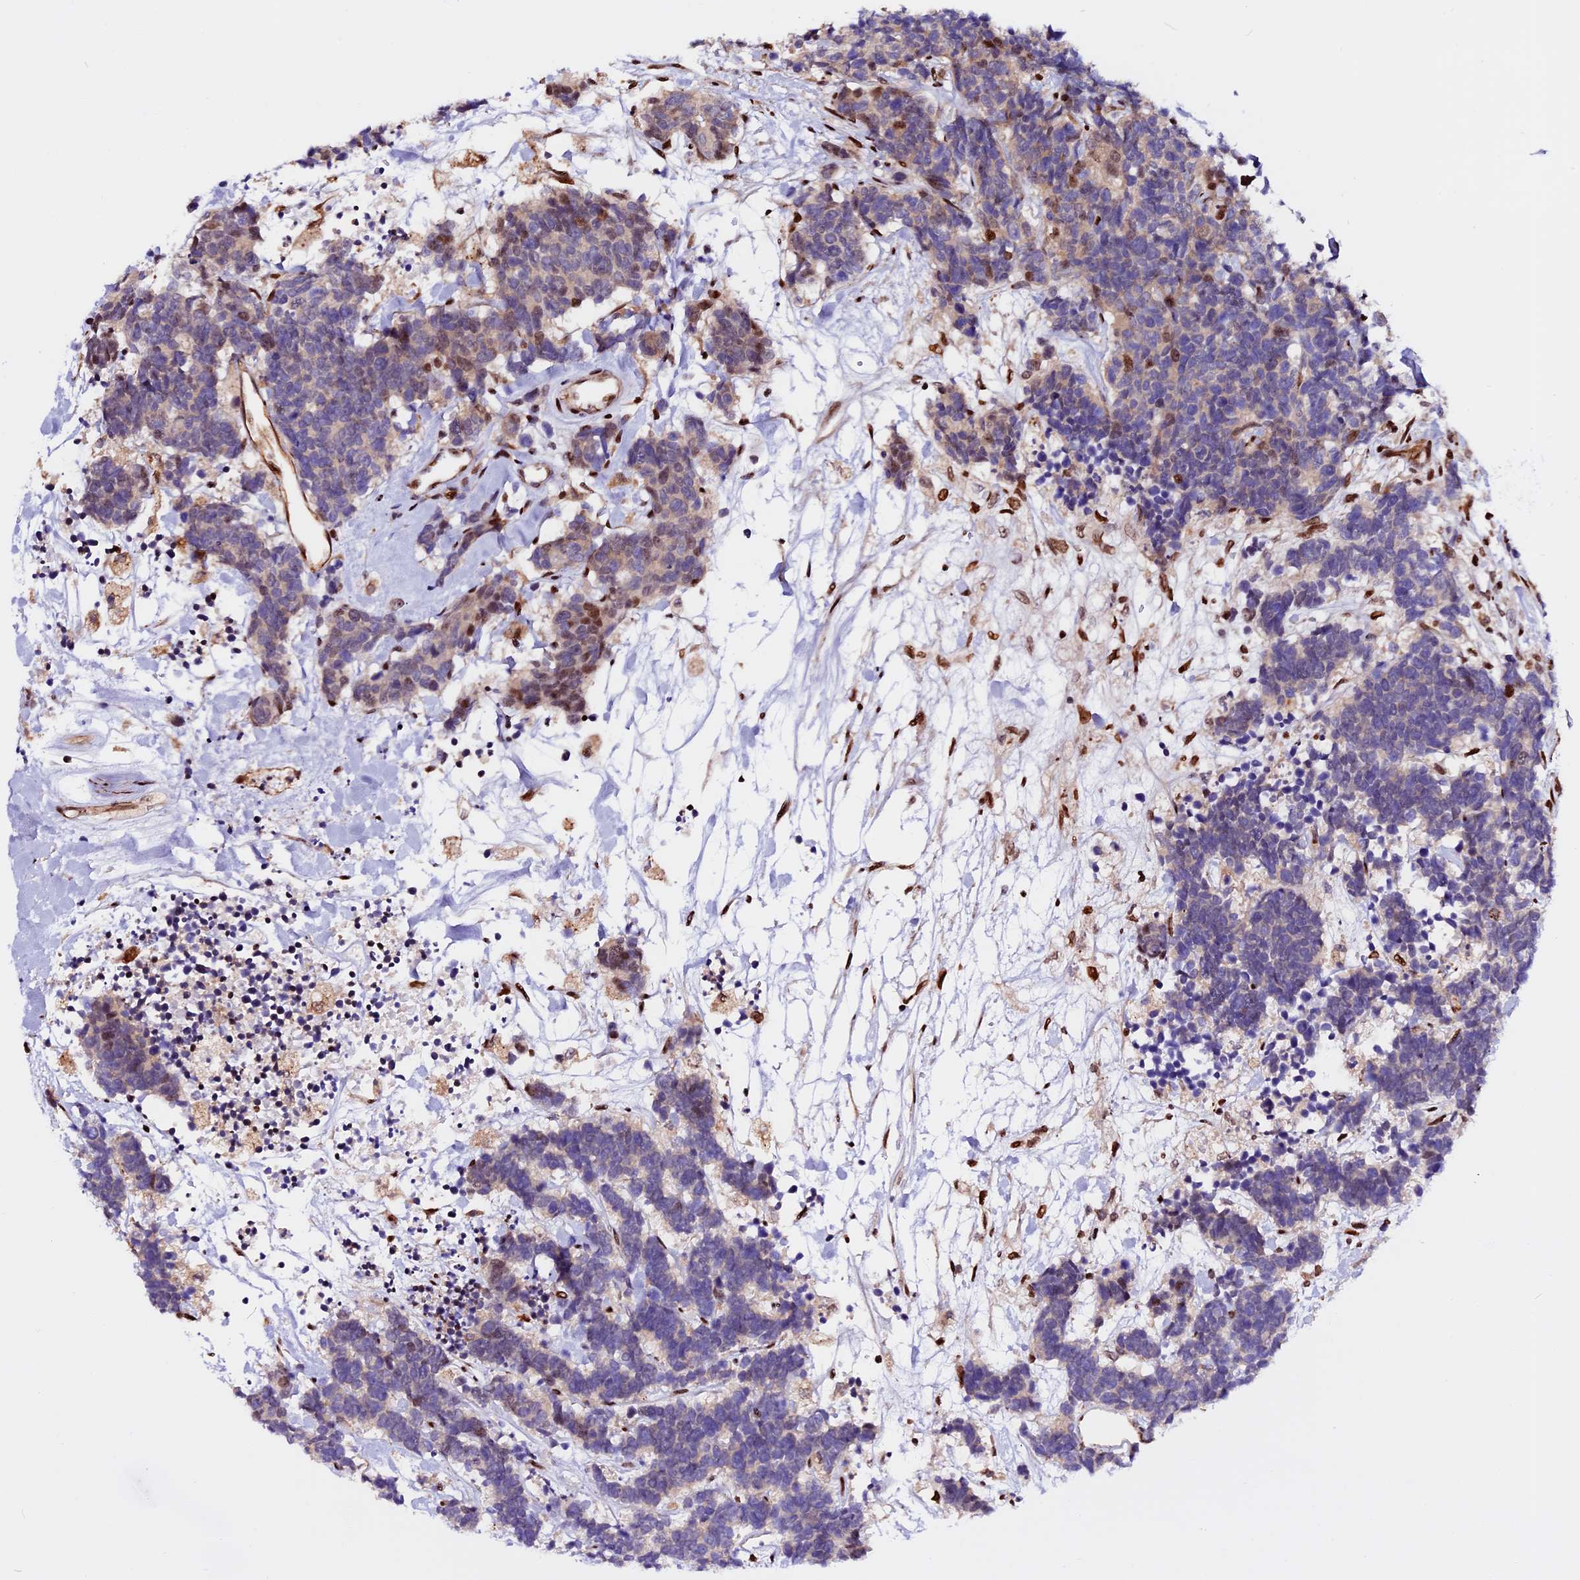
{"staining": {"intensity": "moderate", "quantity": "<25%", "location": "nuclear"}, "tissue": "carcinoid", "cell_type": "Tumor cells", "image_type": "cancer", "snomed": [{"axis": "morphology", "description": "Carcinoma, NOS"}, {"axis": "morphology", "description": "Carcinoid, malignant, NOS"}, {"axis": "topography", "description": "Urinary bladder"}], "caption": "Protein staining of carcinoma tissue displays moderate nuclear expression in approximately <25% of tumor cells.", "gene": "RINL", "patient": {"sex": "male", "age": 57}}